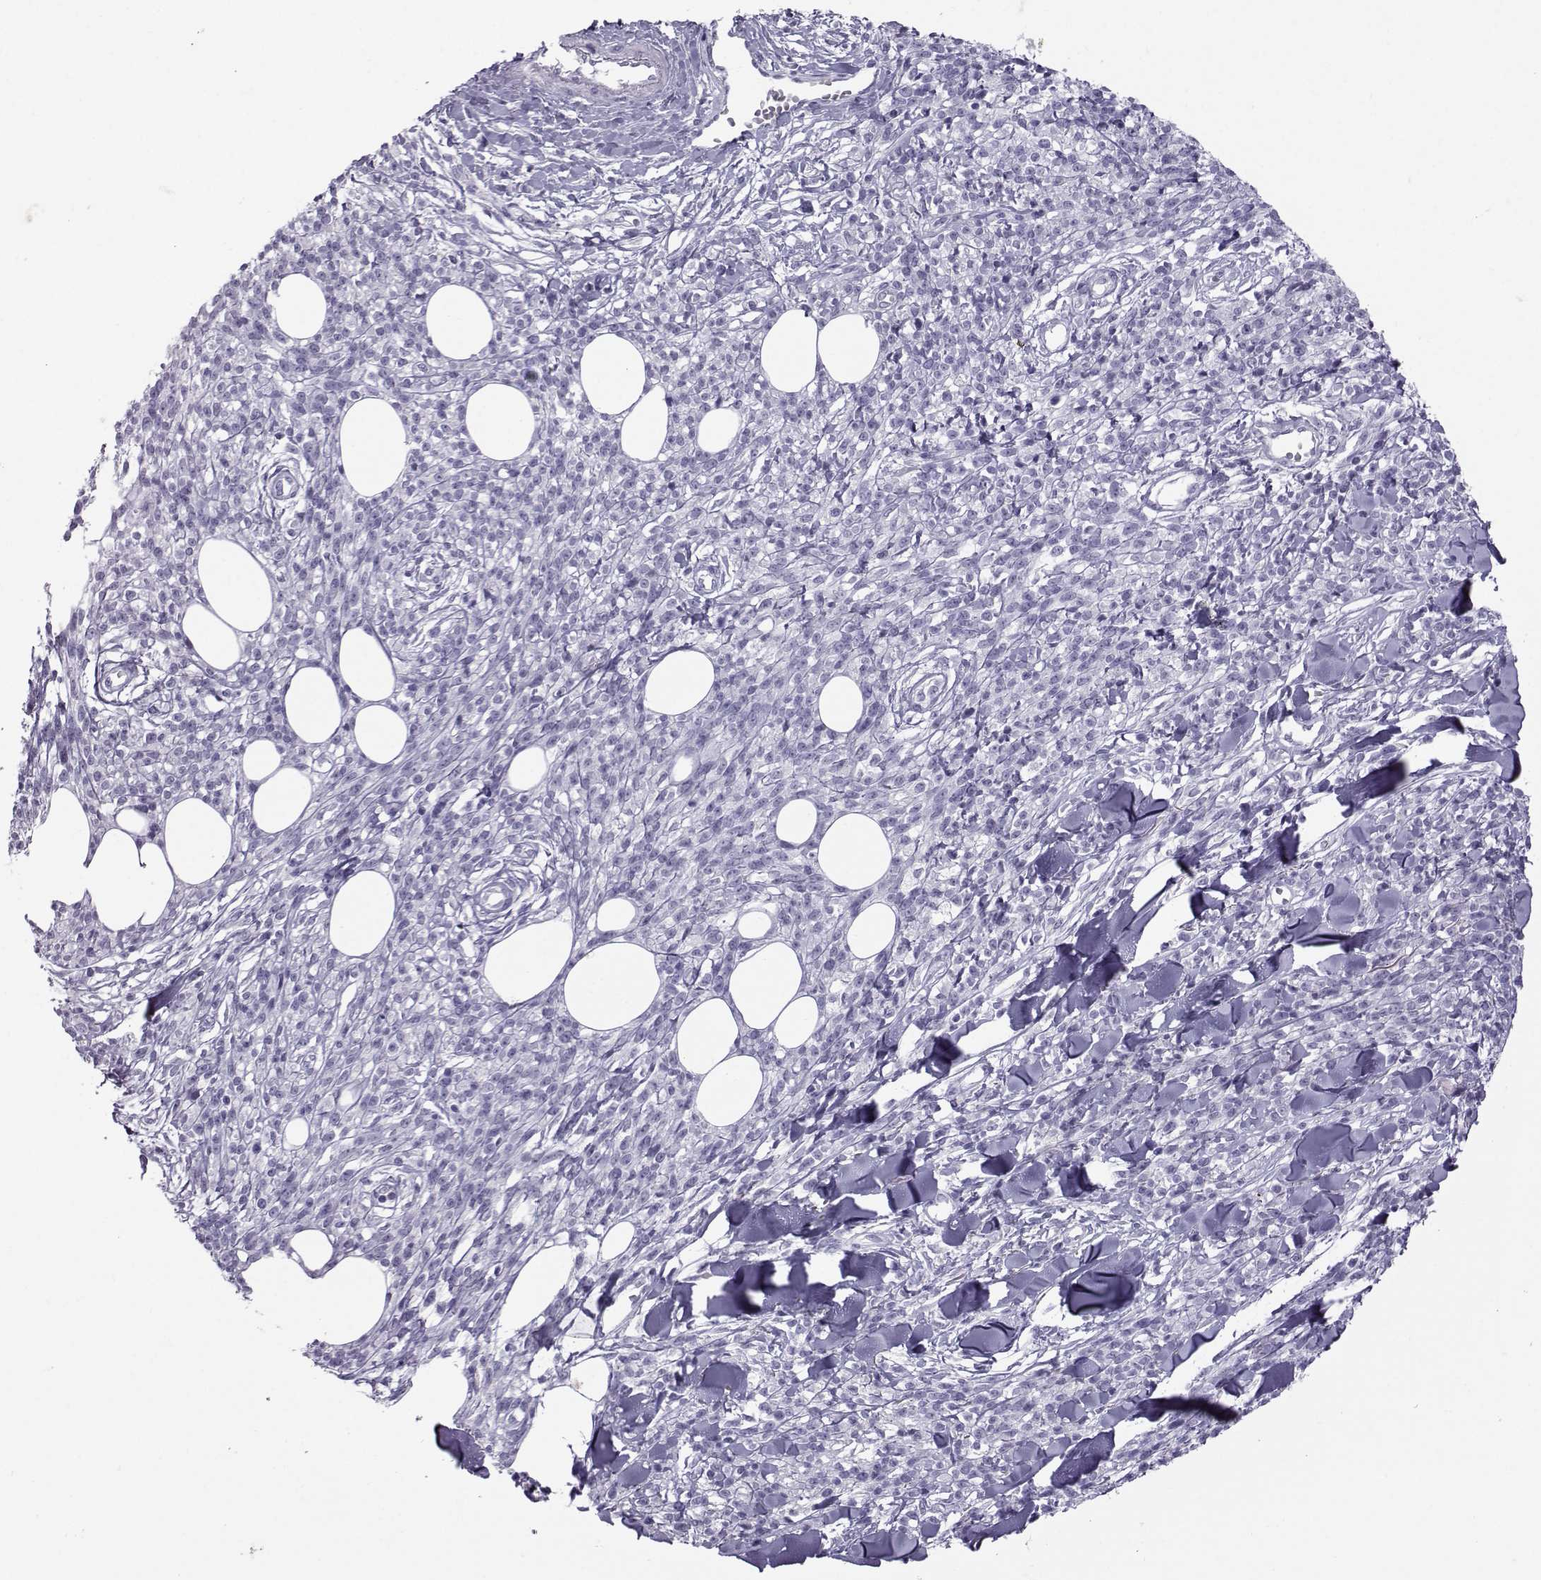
{"staining": {"intensity": "negative", "quantity": "none", "location": "none"}, "tissue": "melanoma", "cell_type": "Tumor cells", "image_type": "cancer", "snomed": [{"axis": "morphology", "description": "Malignant melanoma, NOS"}, {"axis": "topography", "description": "Skin"}, {"axis": "topography", "description": "Skin of trunk"}], "caption": "High power microscopy histopathology image of an IHC photomicrograph of melanoma, revealing no significant expression in tumor cells.", "gene": "DMRT3", "patient": {"sex": "male", "age": 74}}